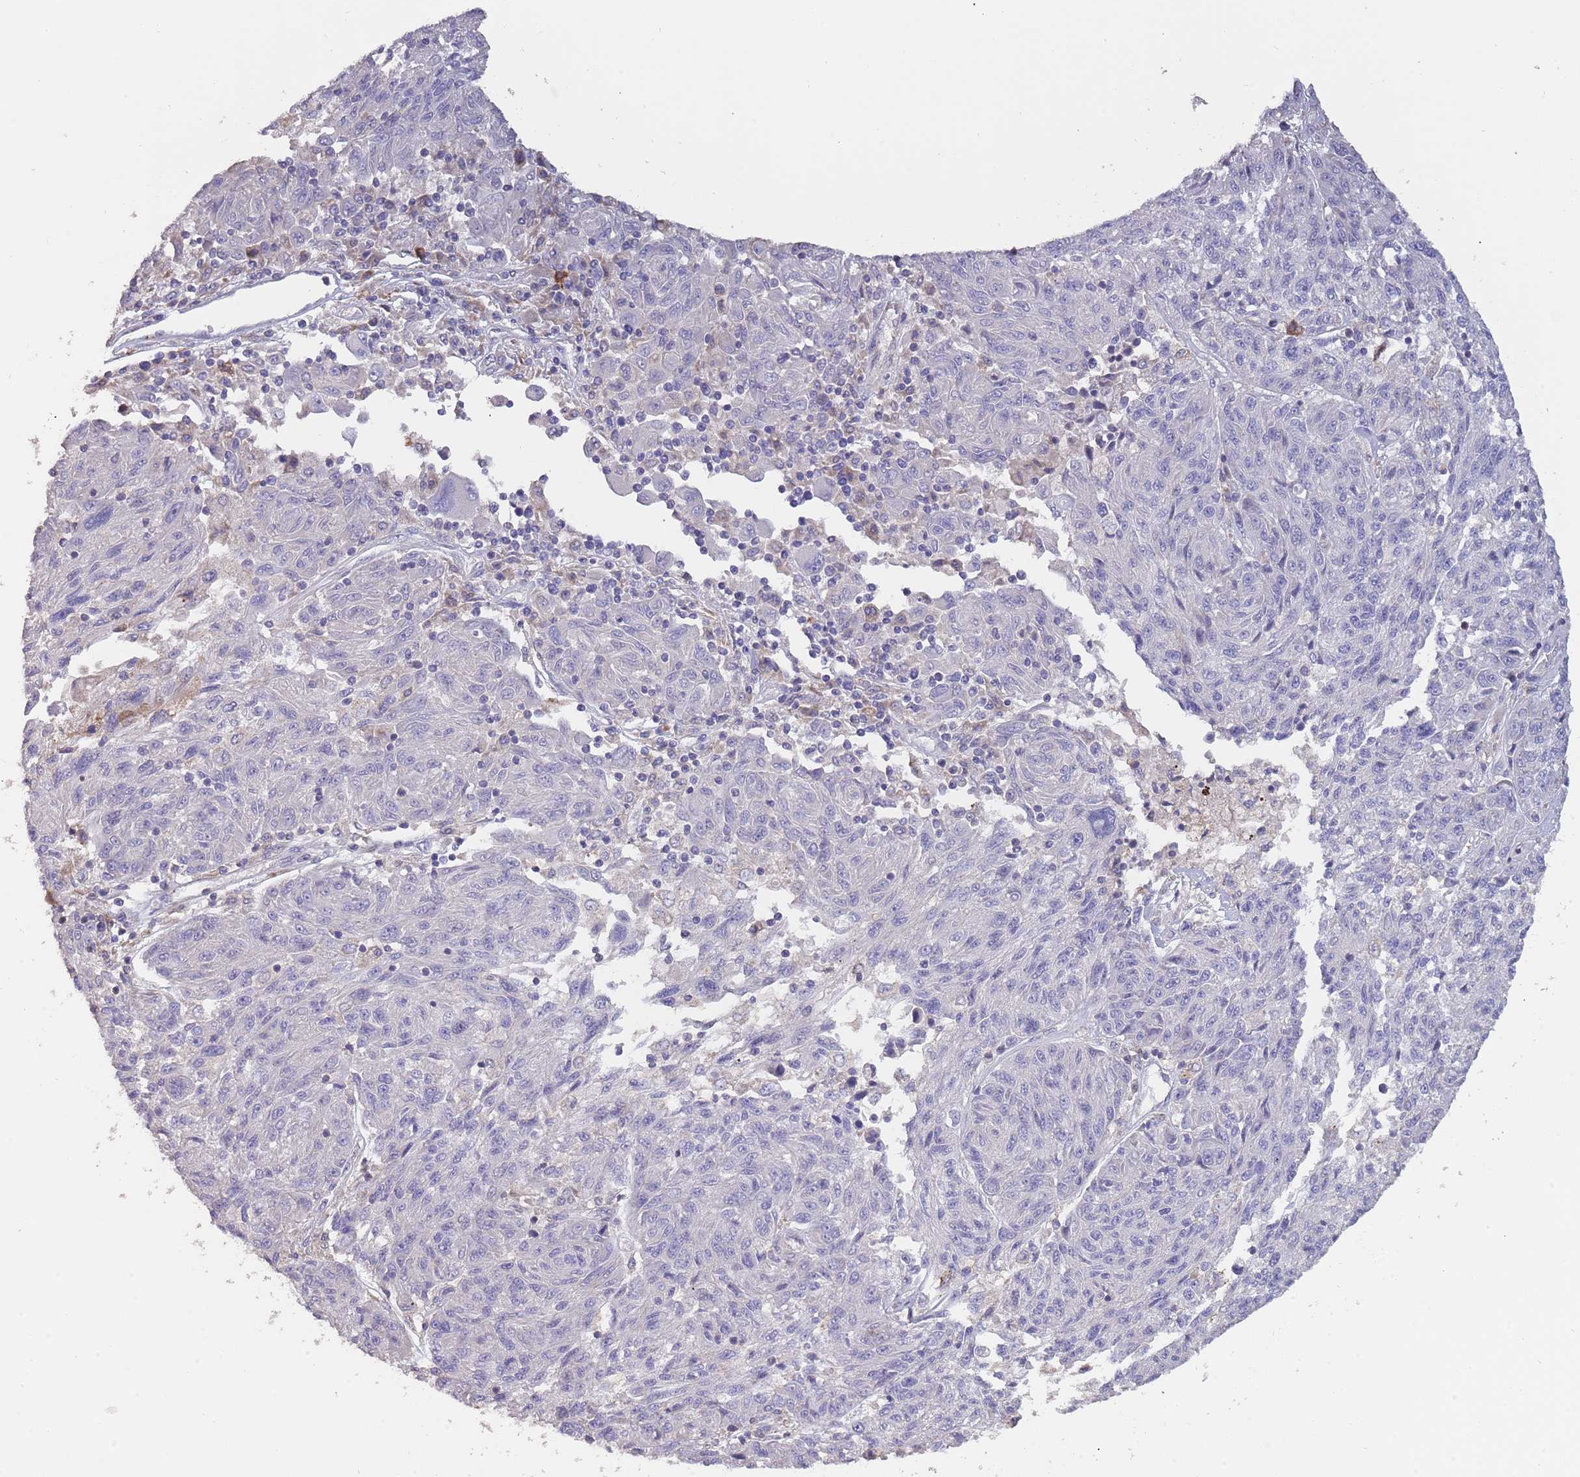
{"staining": {"intensity": "negative", "quantity": "none", "location": "none"}, "tissue": "melanoma", "cell_type": "Tumor cells", "image_type": "cancer", "snomed": [{"axis": "morphology", "description": "Malignant melanoma, NOS"}, {"axis": "topography", "description": "Skin"}], "caption": "Tumor cells show no significant protein staining in melanoma.", "gene": "SUSD1", "patient": {"sex": "male", "age": 53}}